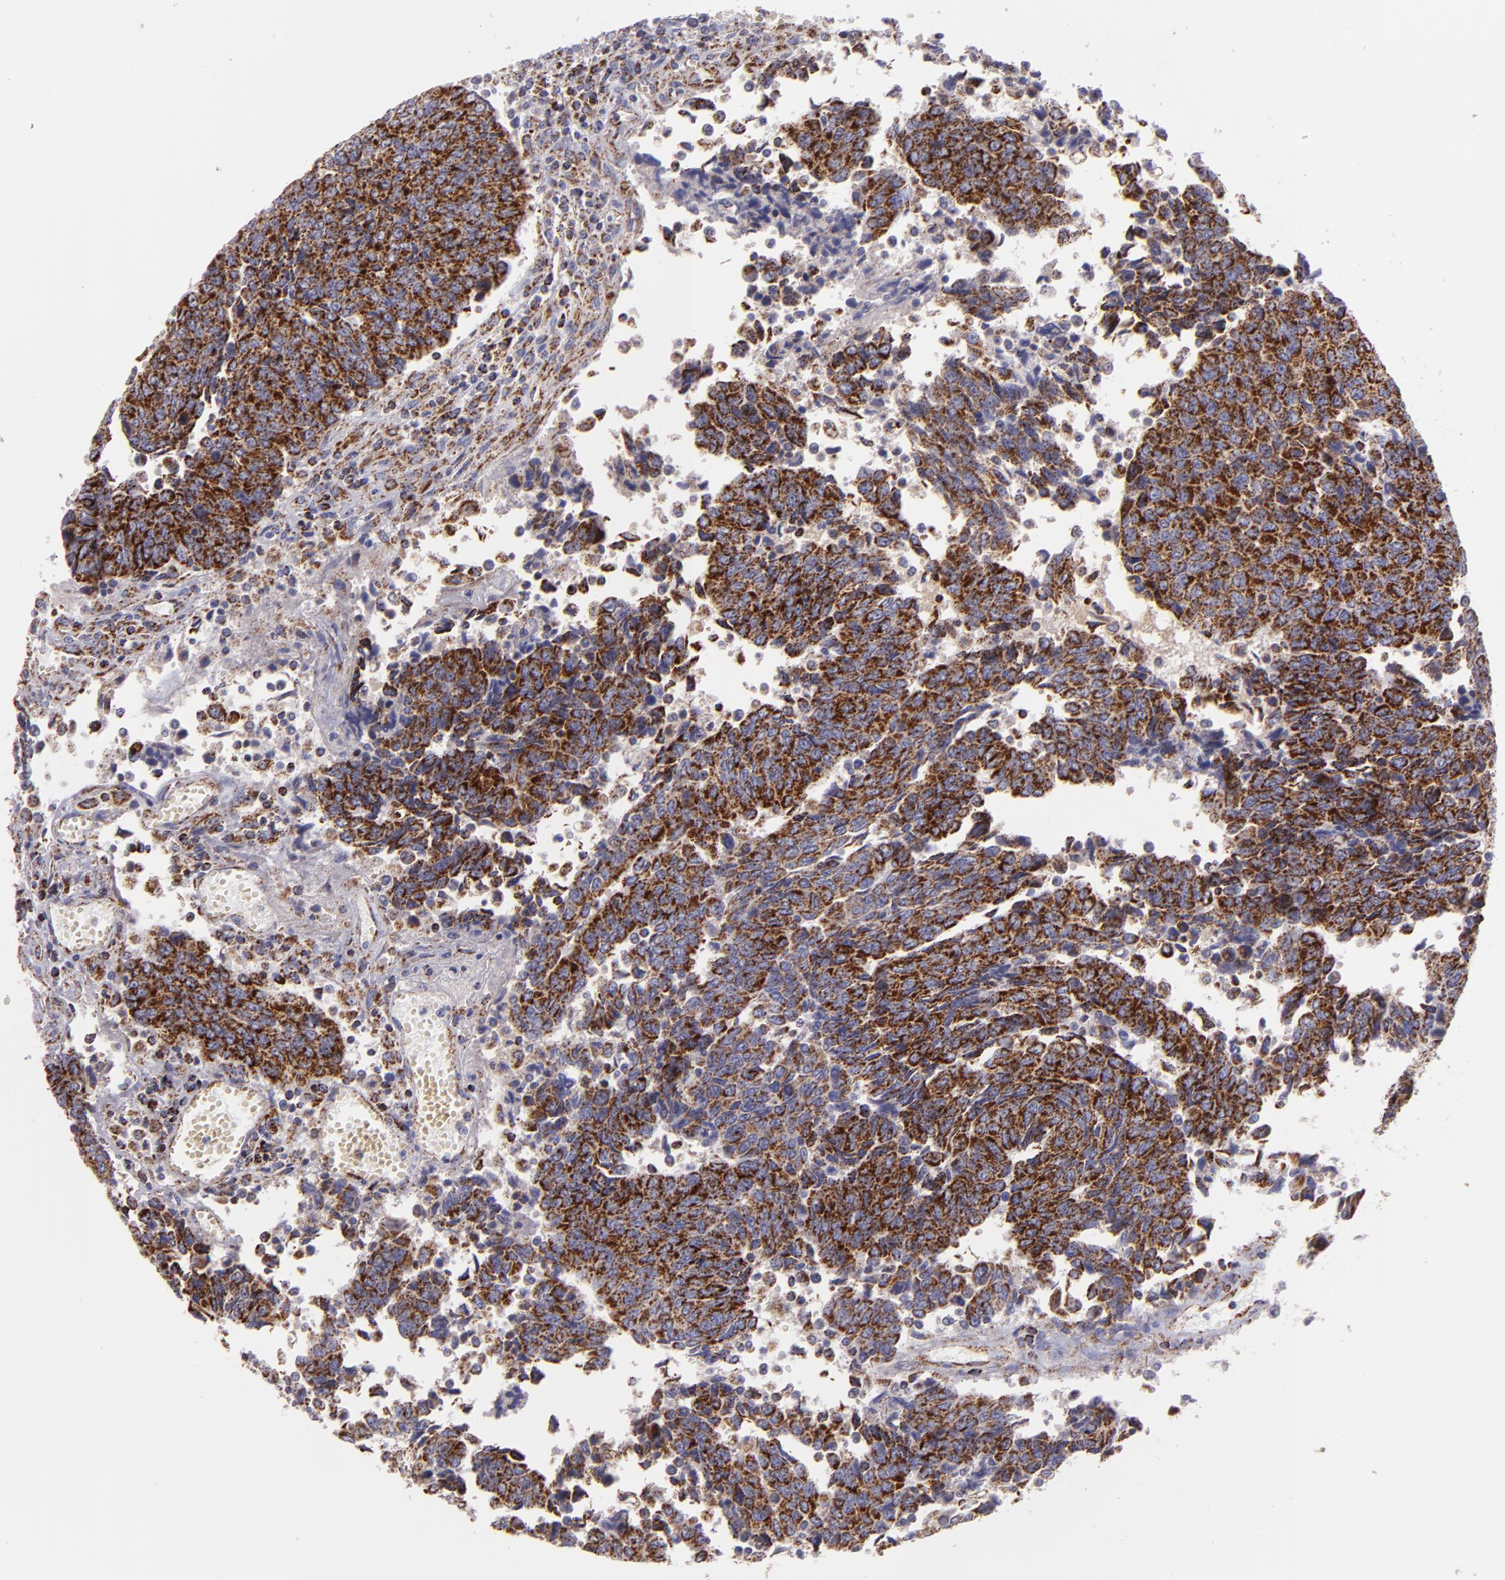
{"staining": {"intensity": "strong", "quantity": ">75%", "location": "cytoplasmic/membranous"}, "tissue": "urothelial cancer", "cell_type": "Tumor cells", "image_type": "cancer", "snomed": [{"axis": "morphology", "description": "Urothelial carcinoma, High grade"}, {"axis": "topography", "description": "Urinary bladder"}], "caption": "Immunohistochemistry (IHC) image of urothelial cancer stained for a protein (brown), which reveals high levels of strong cytoplasmic/membranous positivity in approximately >75% of tumor cells.", "gene": "HSPD1", "patient": {"sex": "male", "age": 86}}